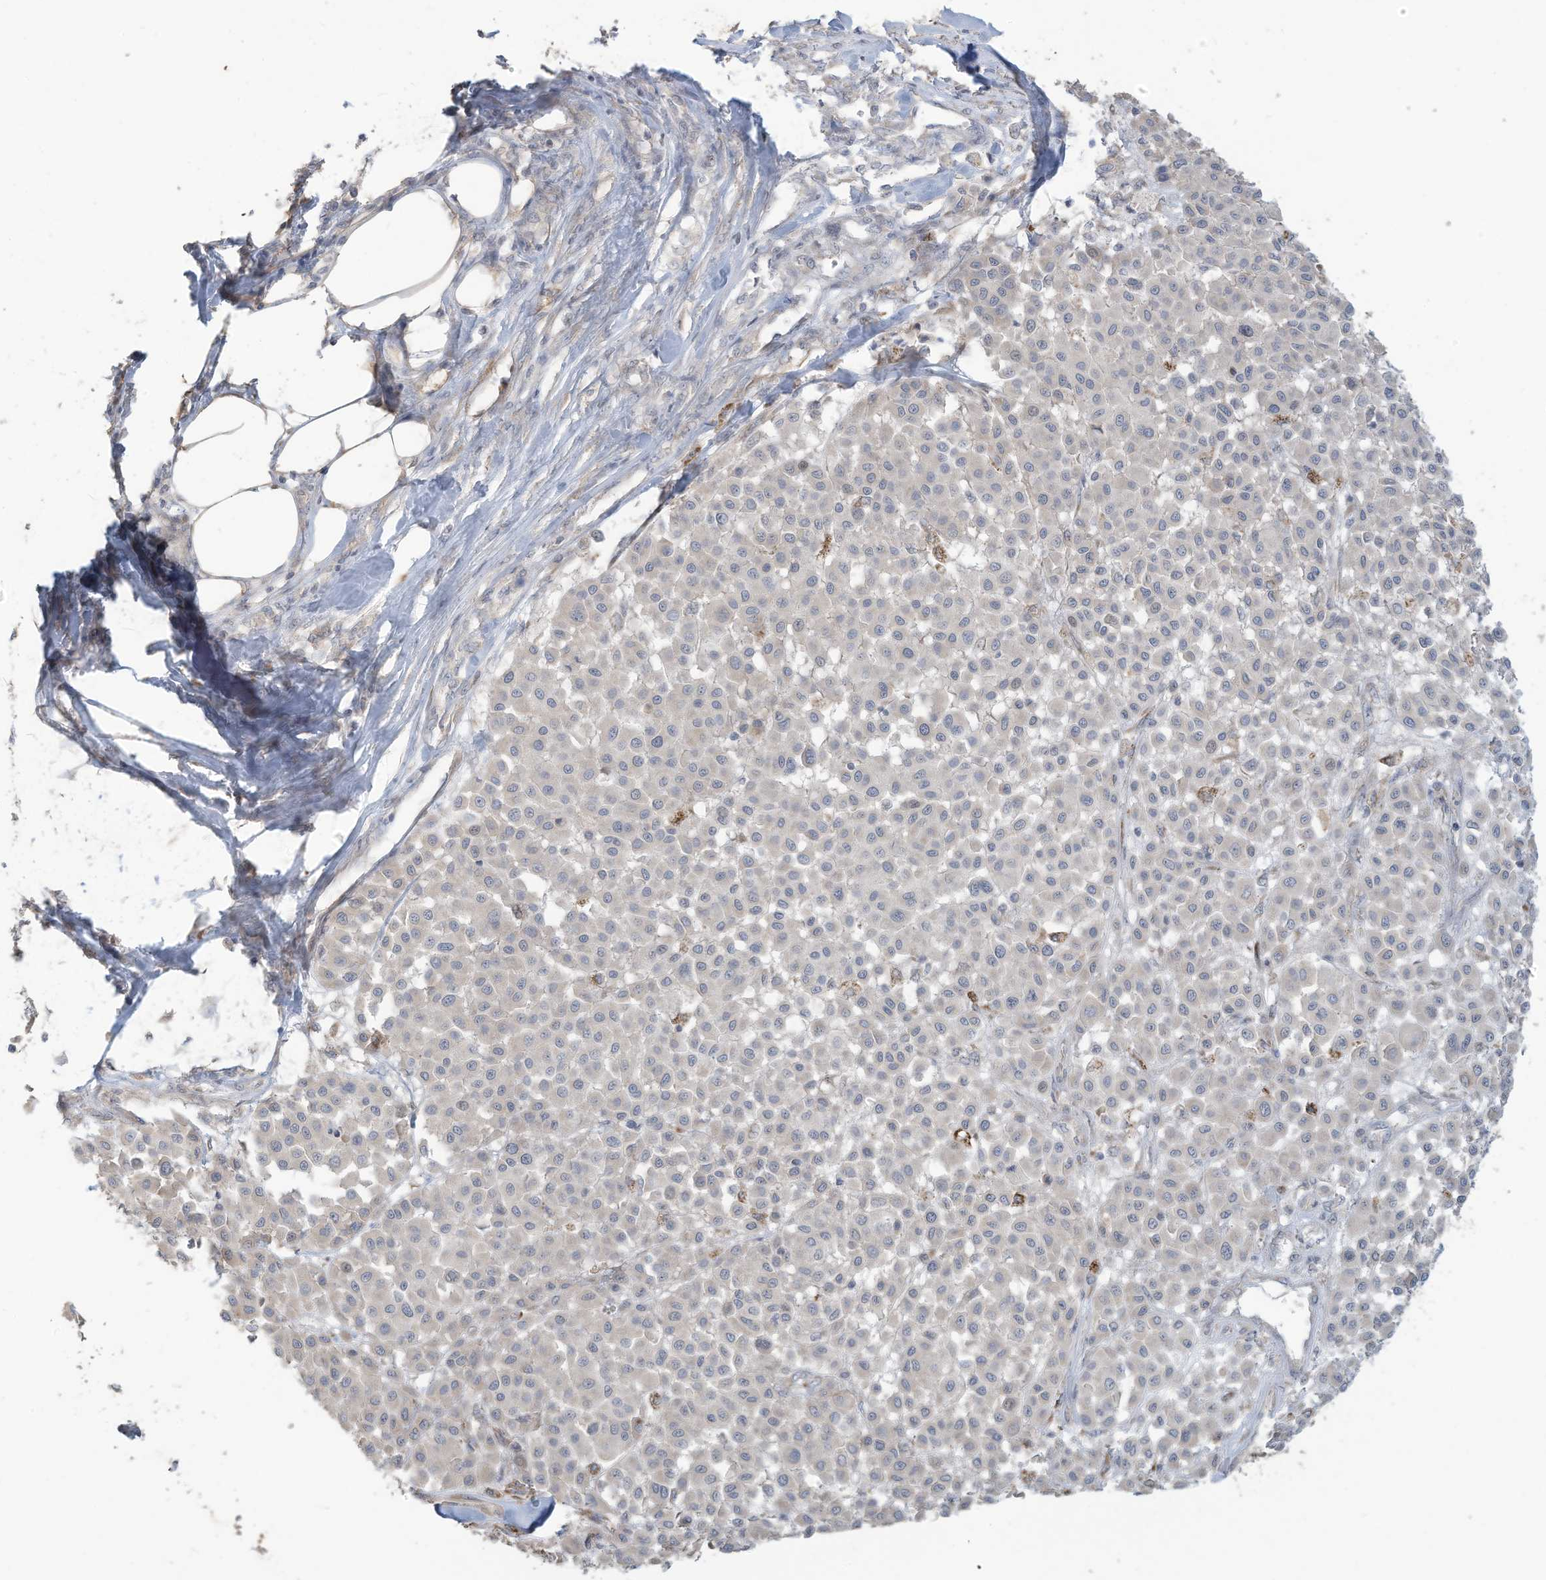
{"staining": {"intensity": "negative", "quantity": "none", "location": "none"}, "tissue": "melanoma", "cell_type": "Tumor cells", "image_type": "cancer", "snomed": [{"axis": "morphology", "description": "Malignant melanoma, Metastatic site"}, {"axis": "topography", "description": "Soft tissue"}], "caption": "Micrograph shows no significant protein staining in tumor cells of melanoma.", "gene": "MAGIX", "patient": {"sex": "male", "age": 41}}